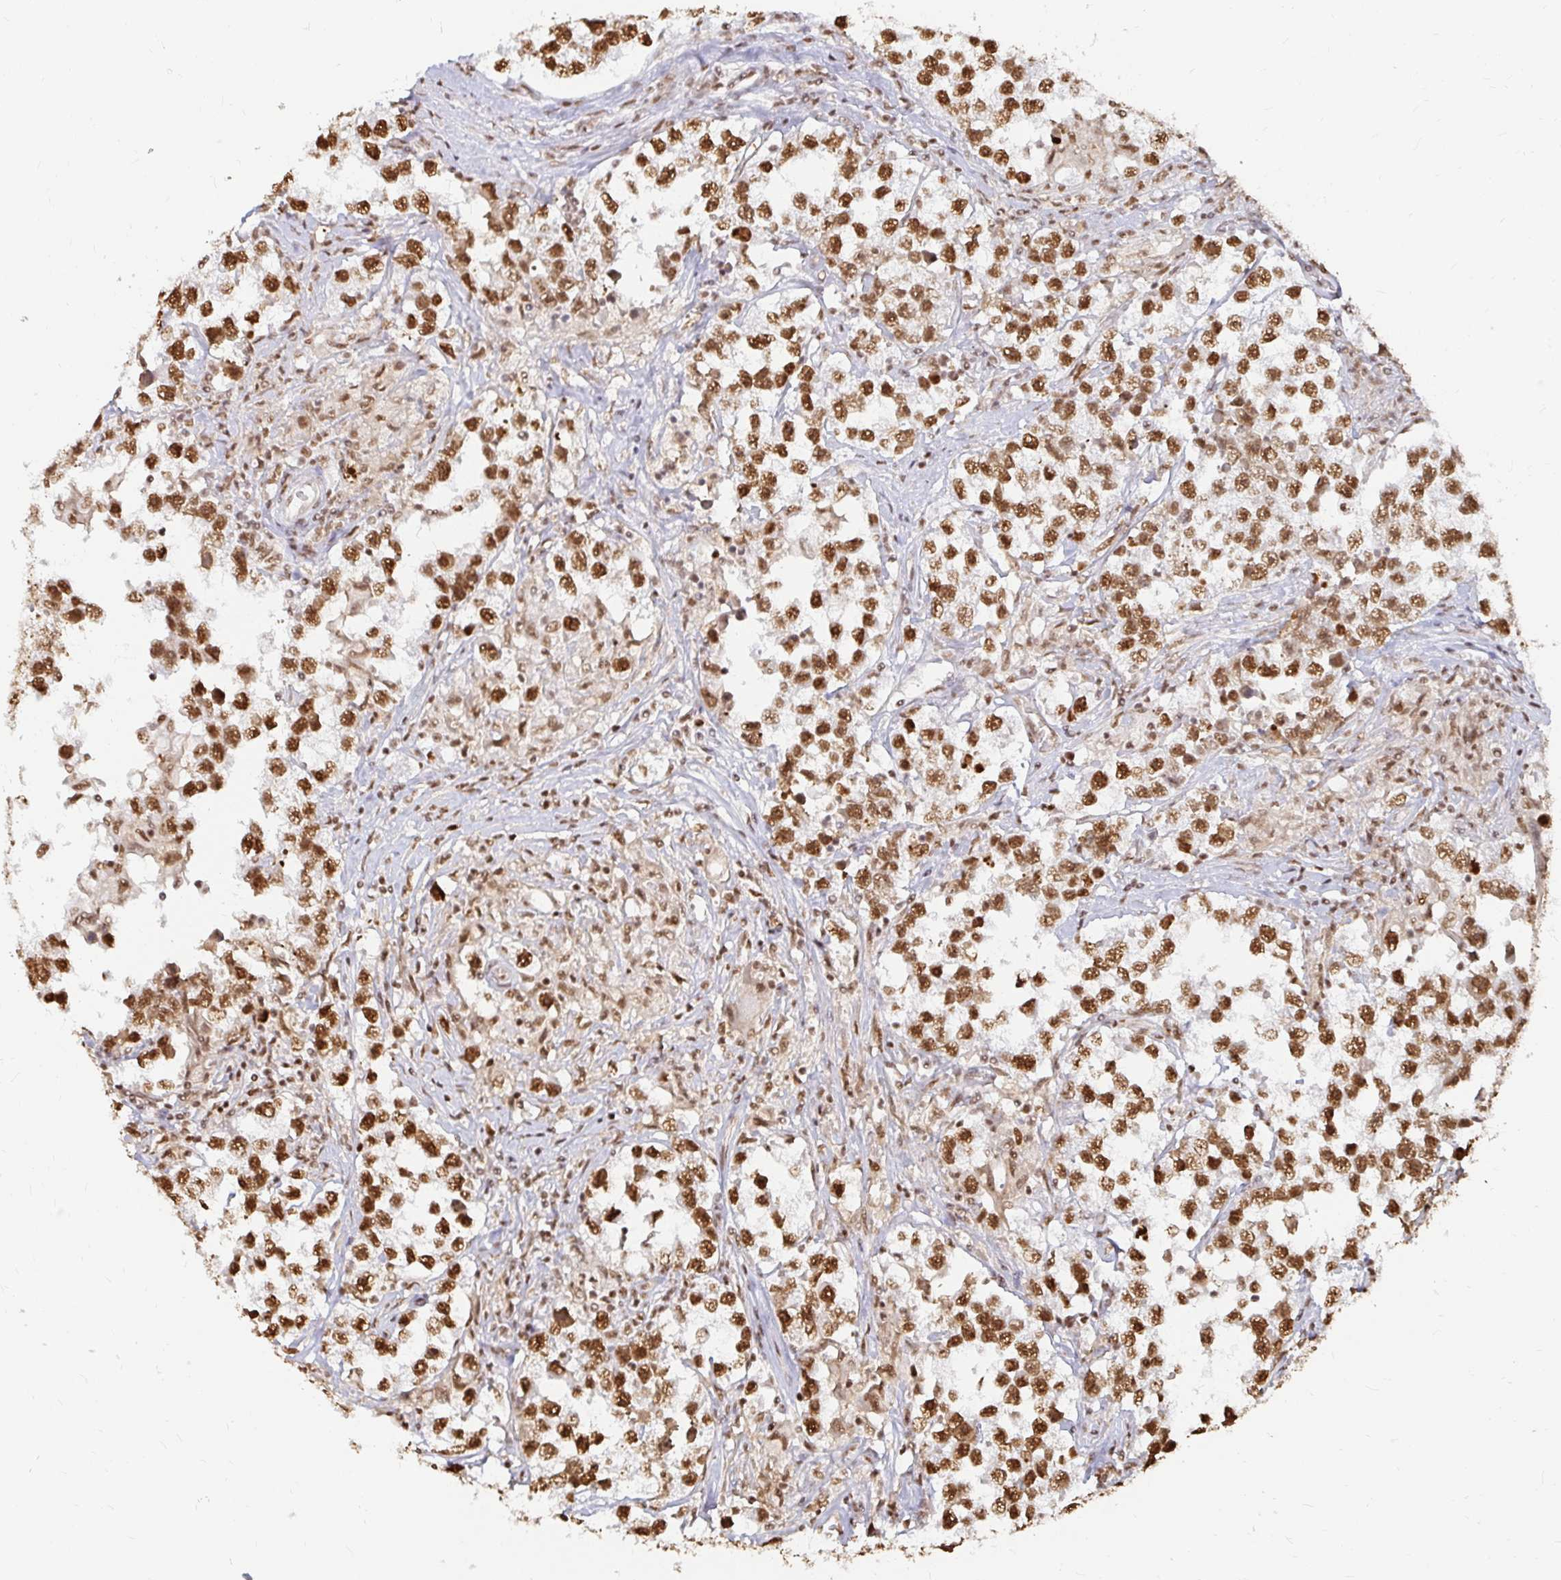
{"staining": {"intensity": "strong", "quantity": ">75%", "location": "nuclear"}, "tissue": "testis cancer", "cell_type": "Tumor cells", "image_type": "cancer", "snomed": [{"axis": "morphology", "description": "Seminoma, NOS"}, {"axis": "topography", "description": "Testis"}], "caption": "Tumor cells show high levels of strong nuclear expression in about >75% of cells in human testis cancer (seminoma).", "gene": "HNRNPU", "patient": {"sex": "male", "age": 46}}